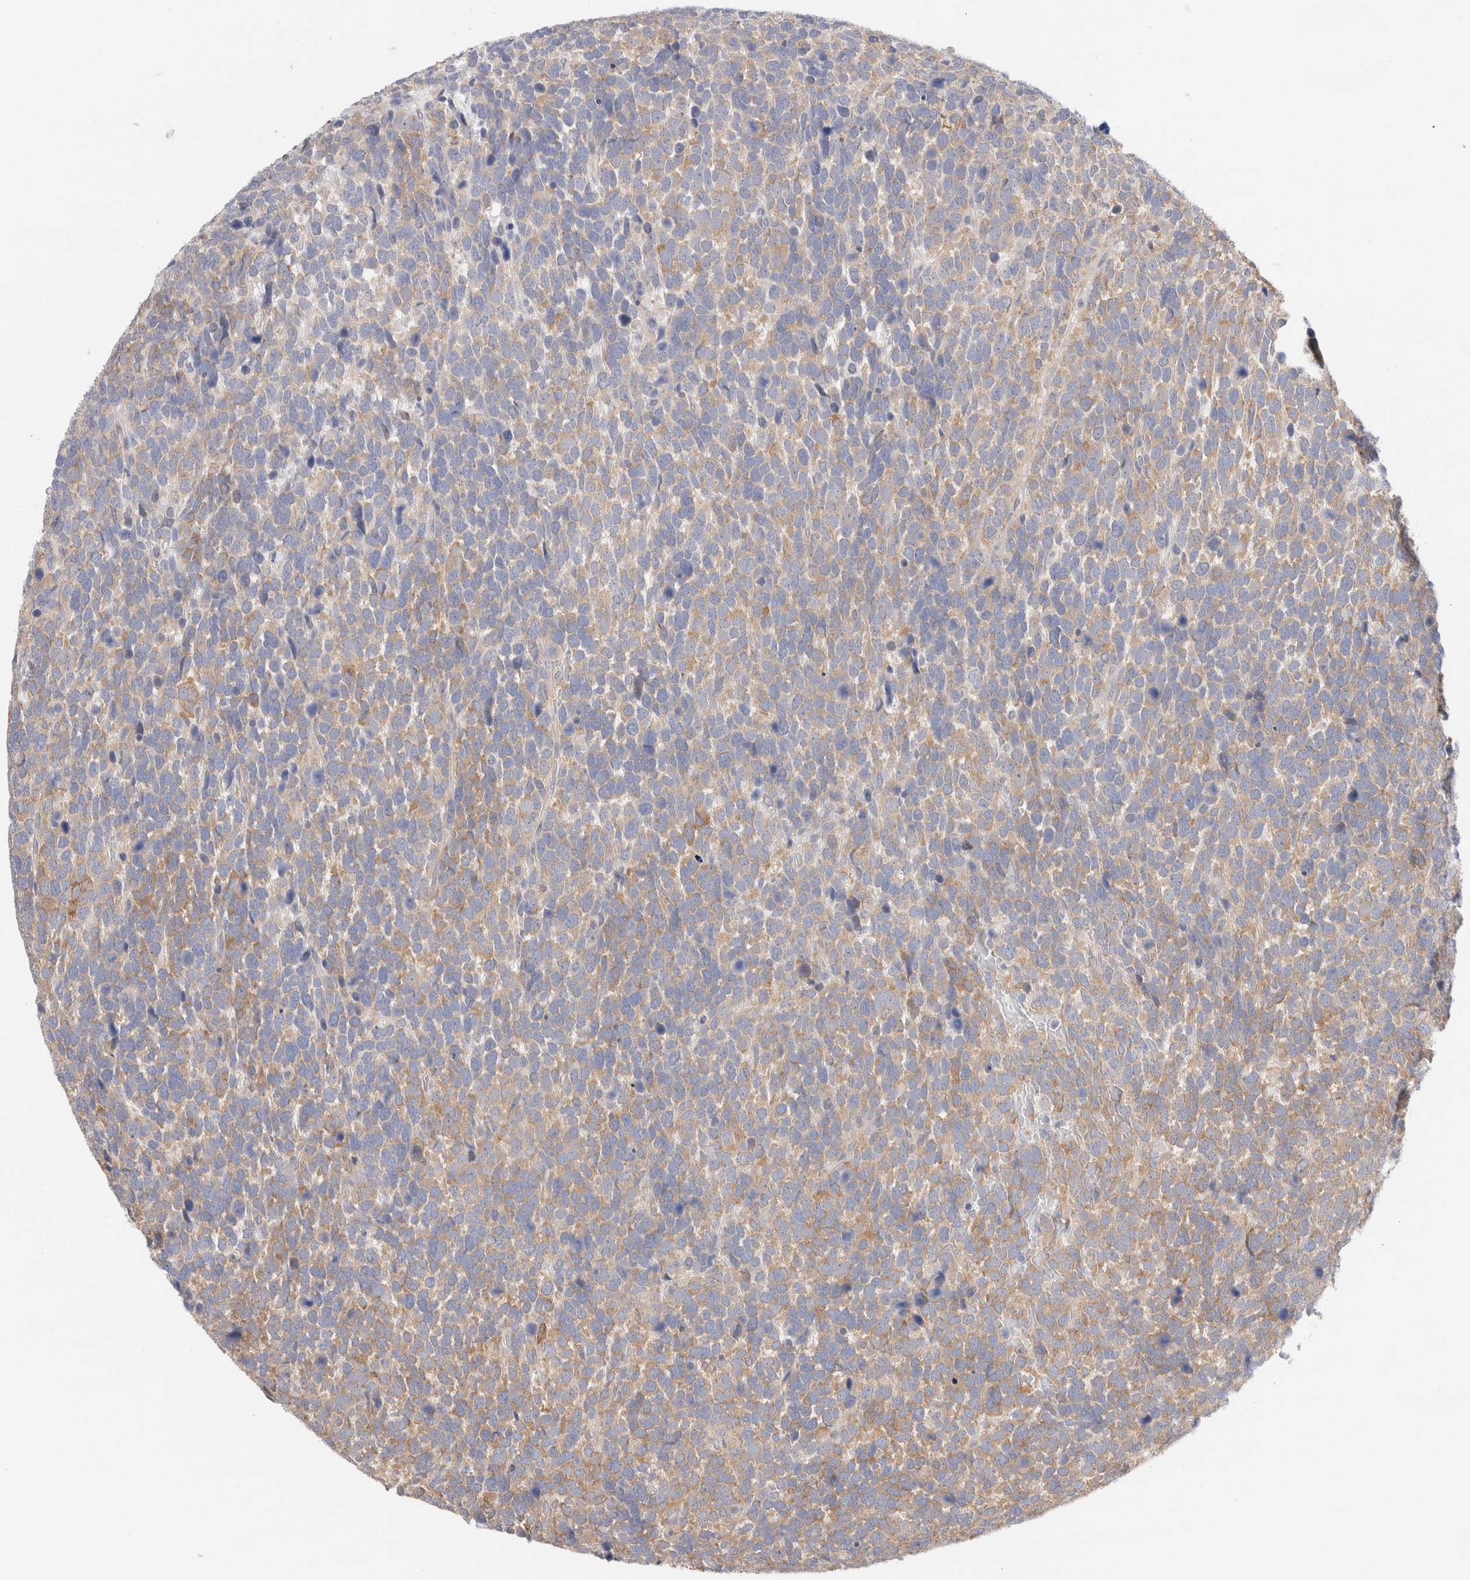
{"staining": {"intensity": "moderate", "quantity": "25%-75%", "location": "cytoplasmic/membranous"}, "tissue": "urothelial cancer", "cell_type": "Tumor cells", "image_type": "cancer", "snomed": [{"axis": "morphology", "description": "Urothelial carcinoma, High grade"}, {"axis": "topography", "description": "Urinary bladder"}], "caption": "High-power microscopy captured an immunohistochemistry (IHC) micrograph of high-grade urothelial carcinoma, revealing moderate cytoplasmic/membranous staining in approximately 25%-75% of tumor cells.", "gene": "C17orf97", "patient": {"sex": "female", "age": 82}}